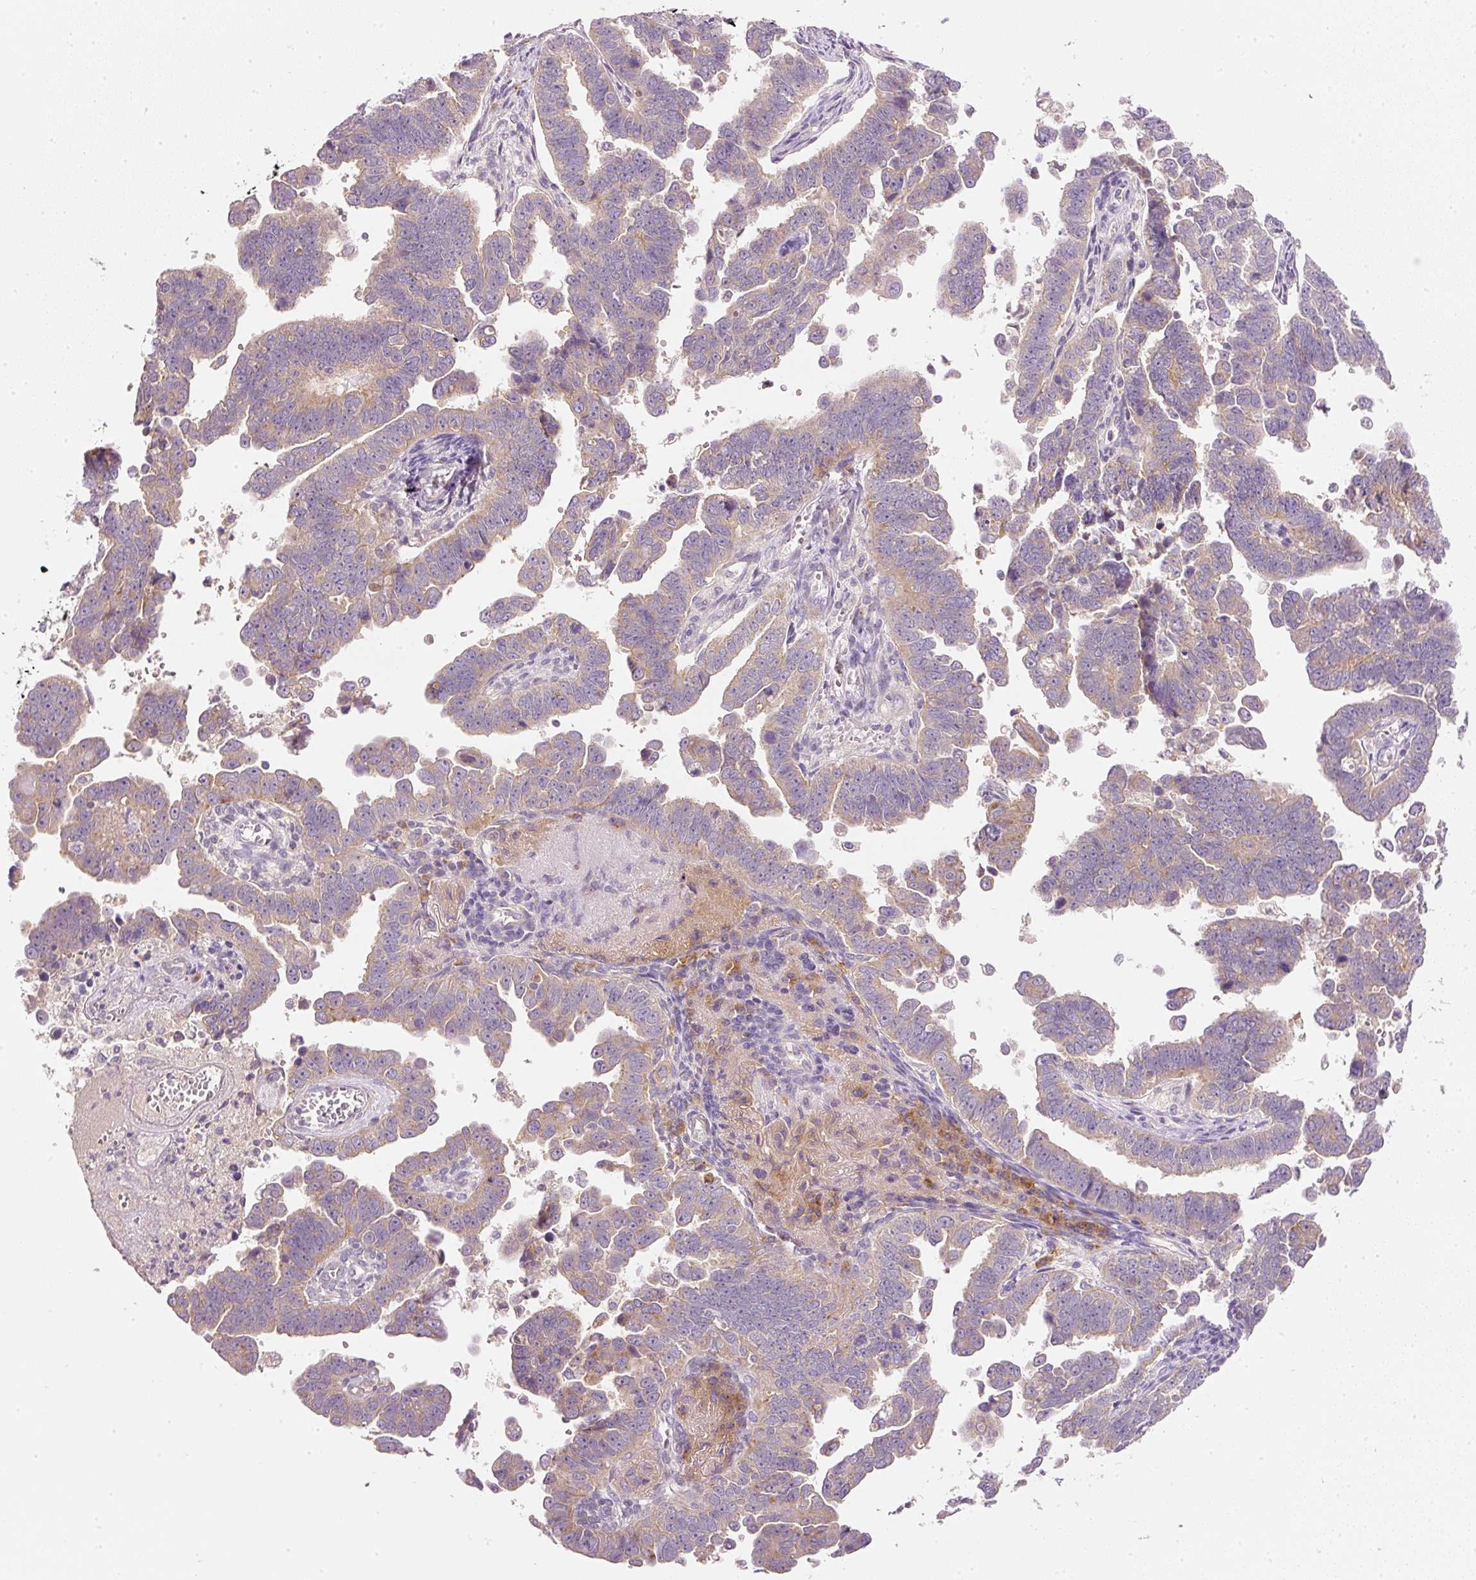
{"staining": {"intensity": "weak", "quantity": "25%-75%", "location": "cytoplasmic/membranous"}, "tissue": "endometrial cancer", "cell_type": "Tumor cells", "image_type": "cancer", "snomed": [{"axis": "morphology", "description": "Adenocarcinoma, NOS"}, {"axis": "topography", "description": "Endometrium"}], "caption": "IHC photomicrograph of neoplastic tissue: human endometrial adenocarcinoma stained using IHC exhibits low levels of weak protein expression localized specifically in the cytoplasmic/membranous of tumor cells, appearing as a cytoplasmic/membranous brown color.", "gene": "RNF167", "patient": {"sex": "female", "age": 75}}